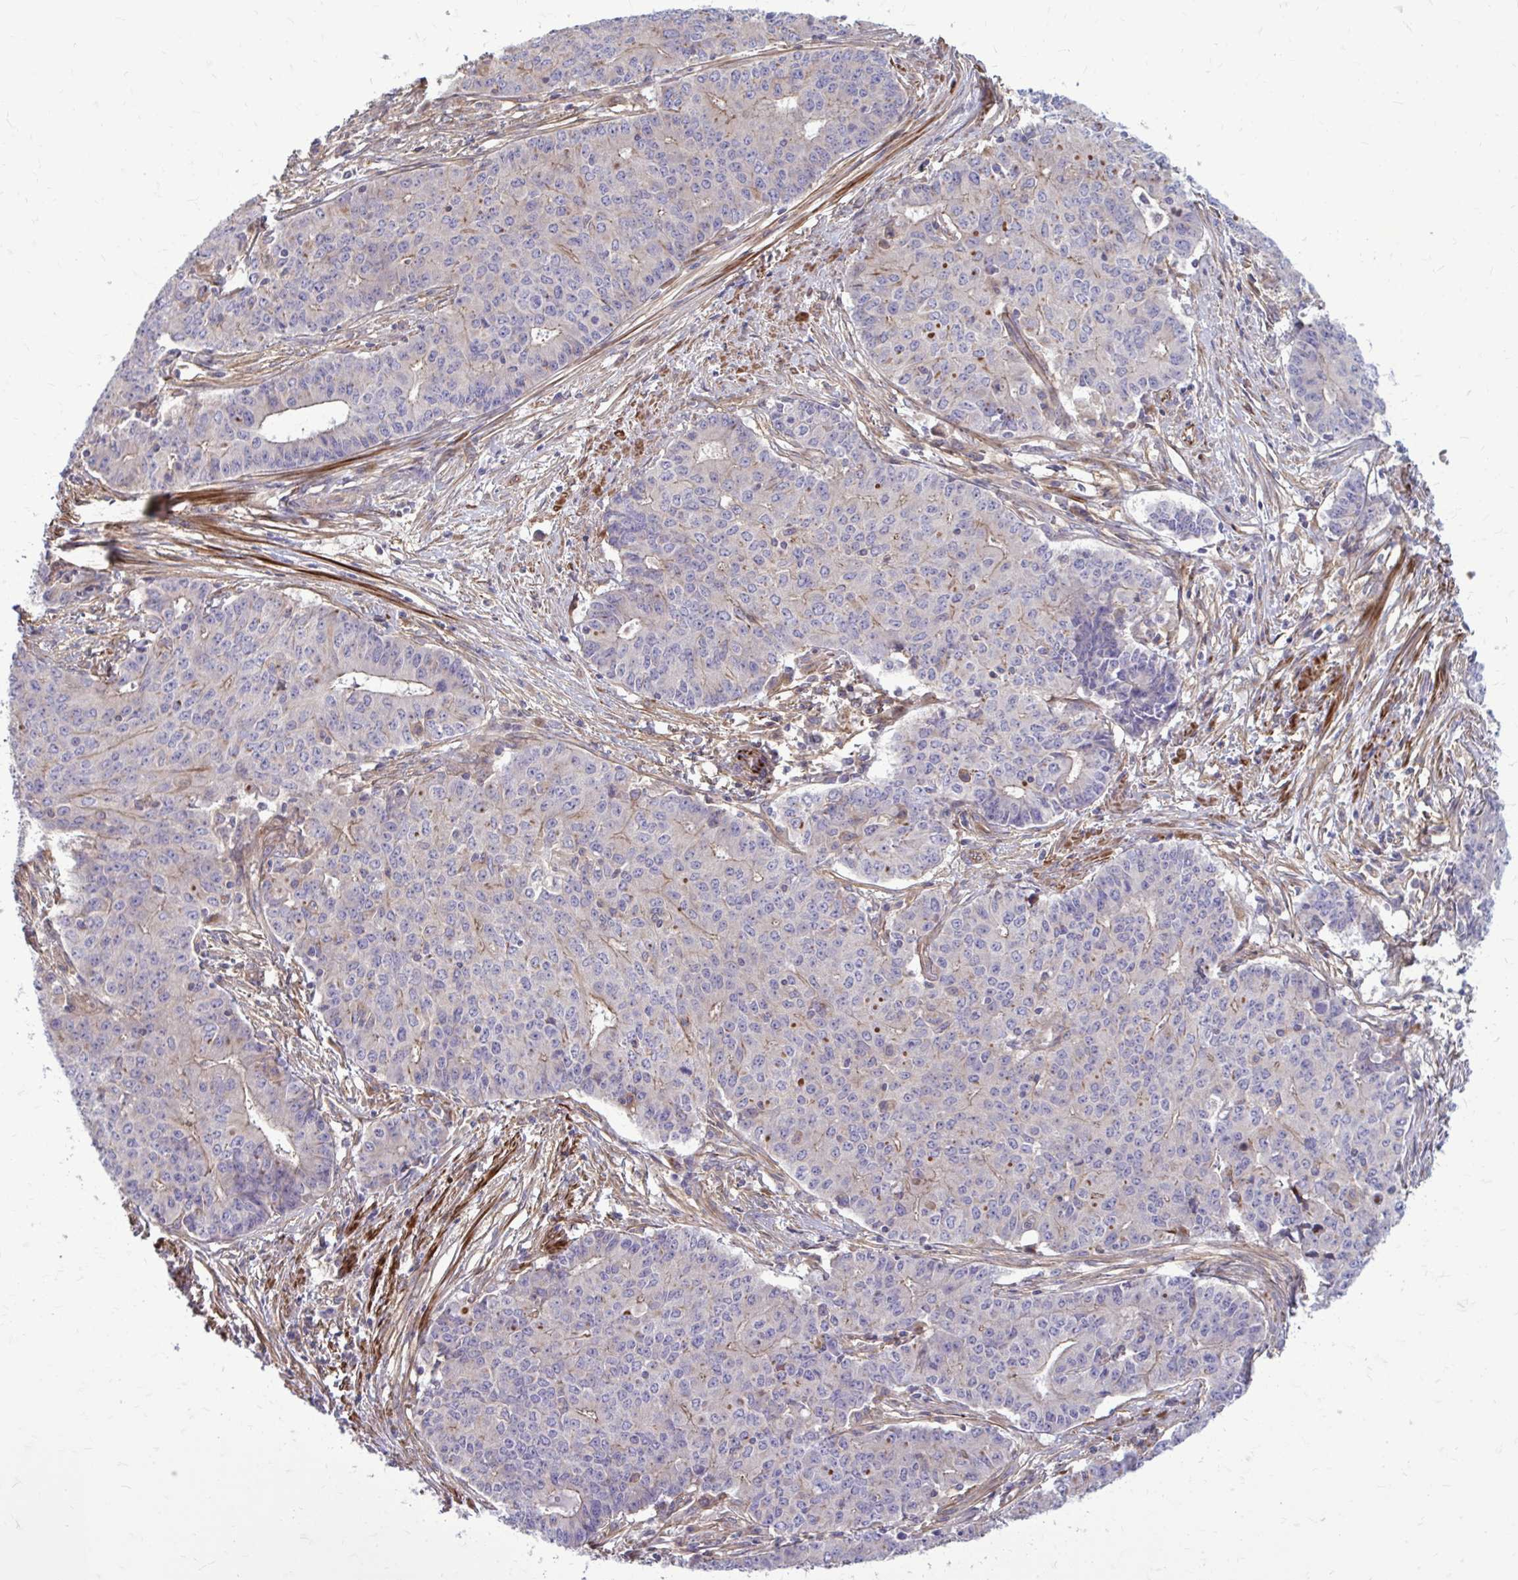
{"staining": {"intensity": "weak", "quantity": "<25%", "location": "cytoplasmic/membranous"}, "tissue": "endometrial cancer", "cell_type": "Tumor cells", "image_type": "cancer", "snomed": [{"axis": "morphology", "description": "Adenocarcinoma, NOS"}, {"axis": "topography", "description": "Endometrium"}], "caption": "Tumor cells show no significant staining in adenocarcinoma (endometrial).", "gene": "FAP", "patient": {"sex": "female", "age": 59}}